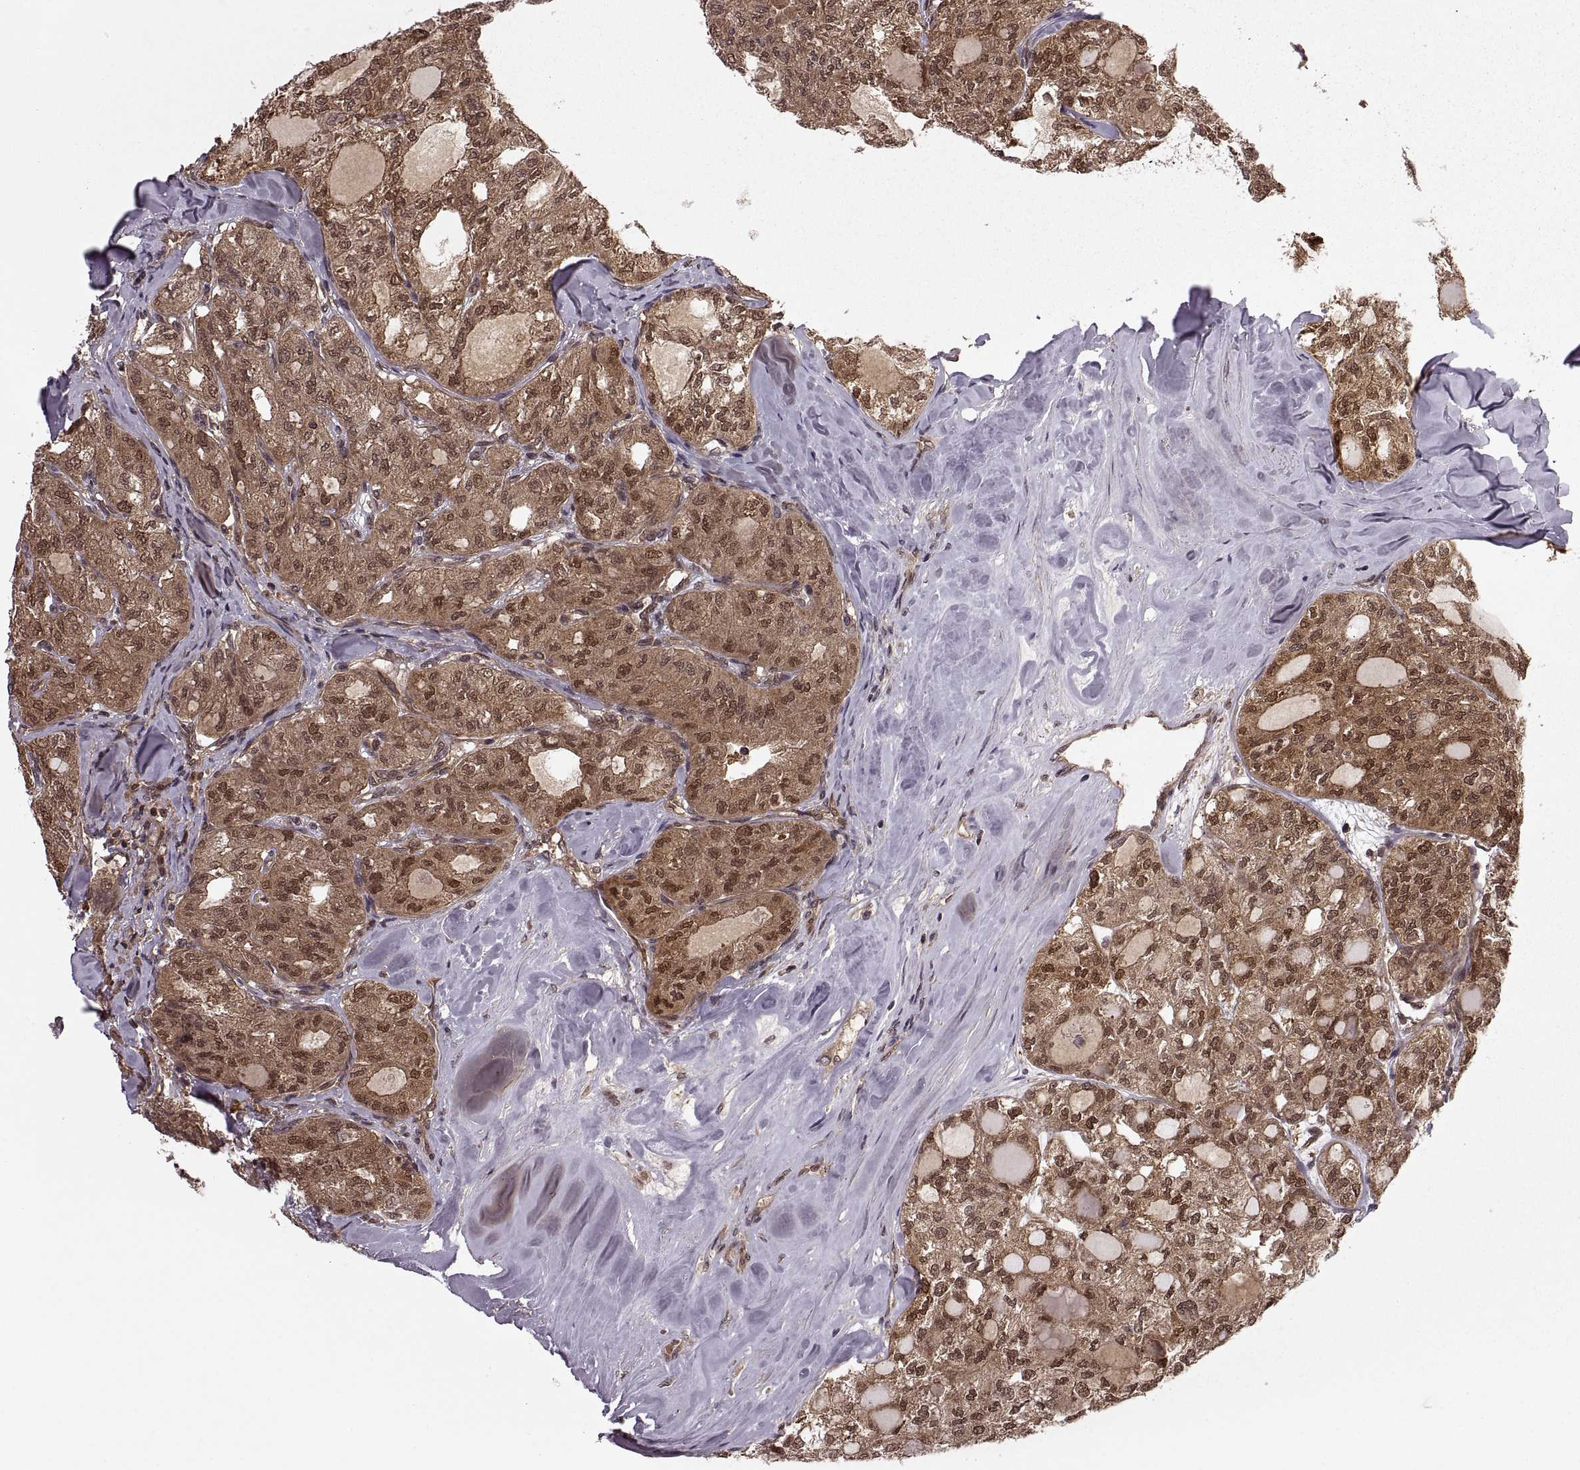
{"staining": {"intensity": "moderate", "quantity": ">75%", "location": "cytoplasmic/membranous,nuclear"}, "tissue": "thyroid cancer", "cell_type": "Tumor cells", "image_type": "cancer", "snomed": [{"axis": "morphology", "description": "Follicular adenoma carcinoma, NOS"}, {"axis": "topography", "description": "Thyroid gland"}], "caption": "A brown stain labels moderate cytoplasmic/membranous and nuclear positivity of a protein in thyroid cancer (follicular adenoma carcinoma) tumor cells.", "gene": "DEDD", "patient": {"sex": "male", "age": 75}}